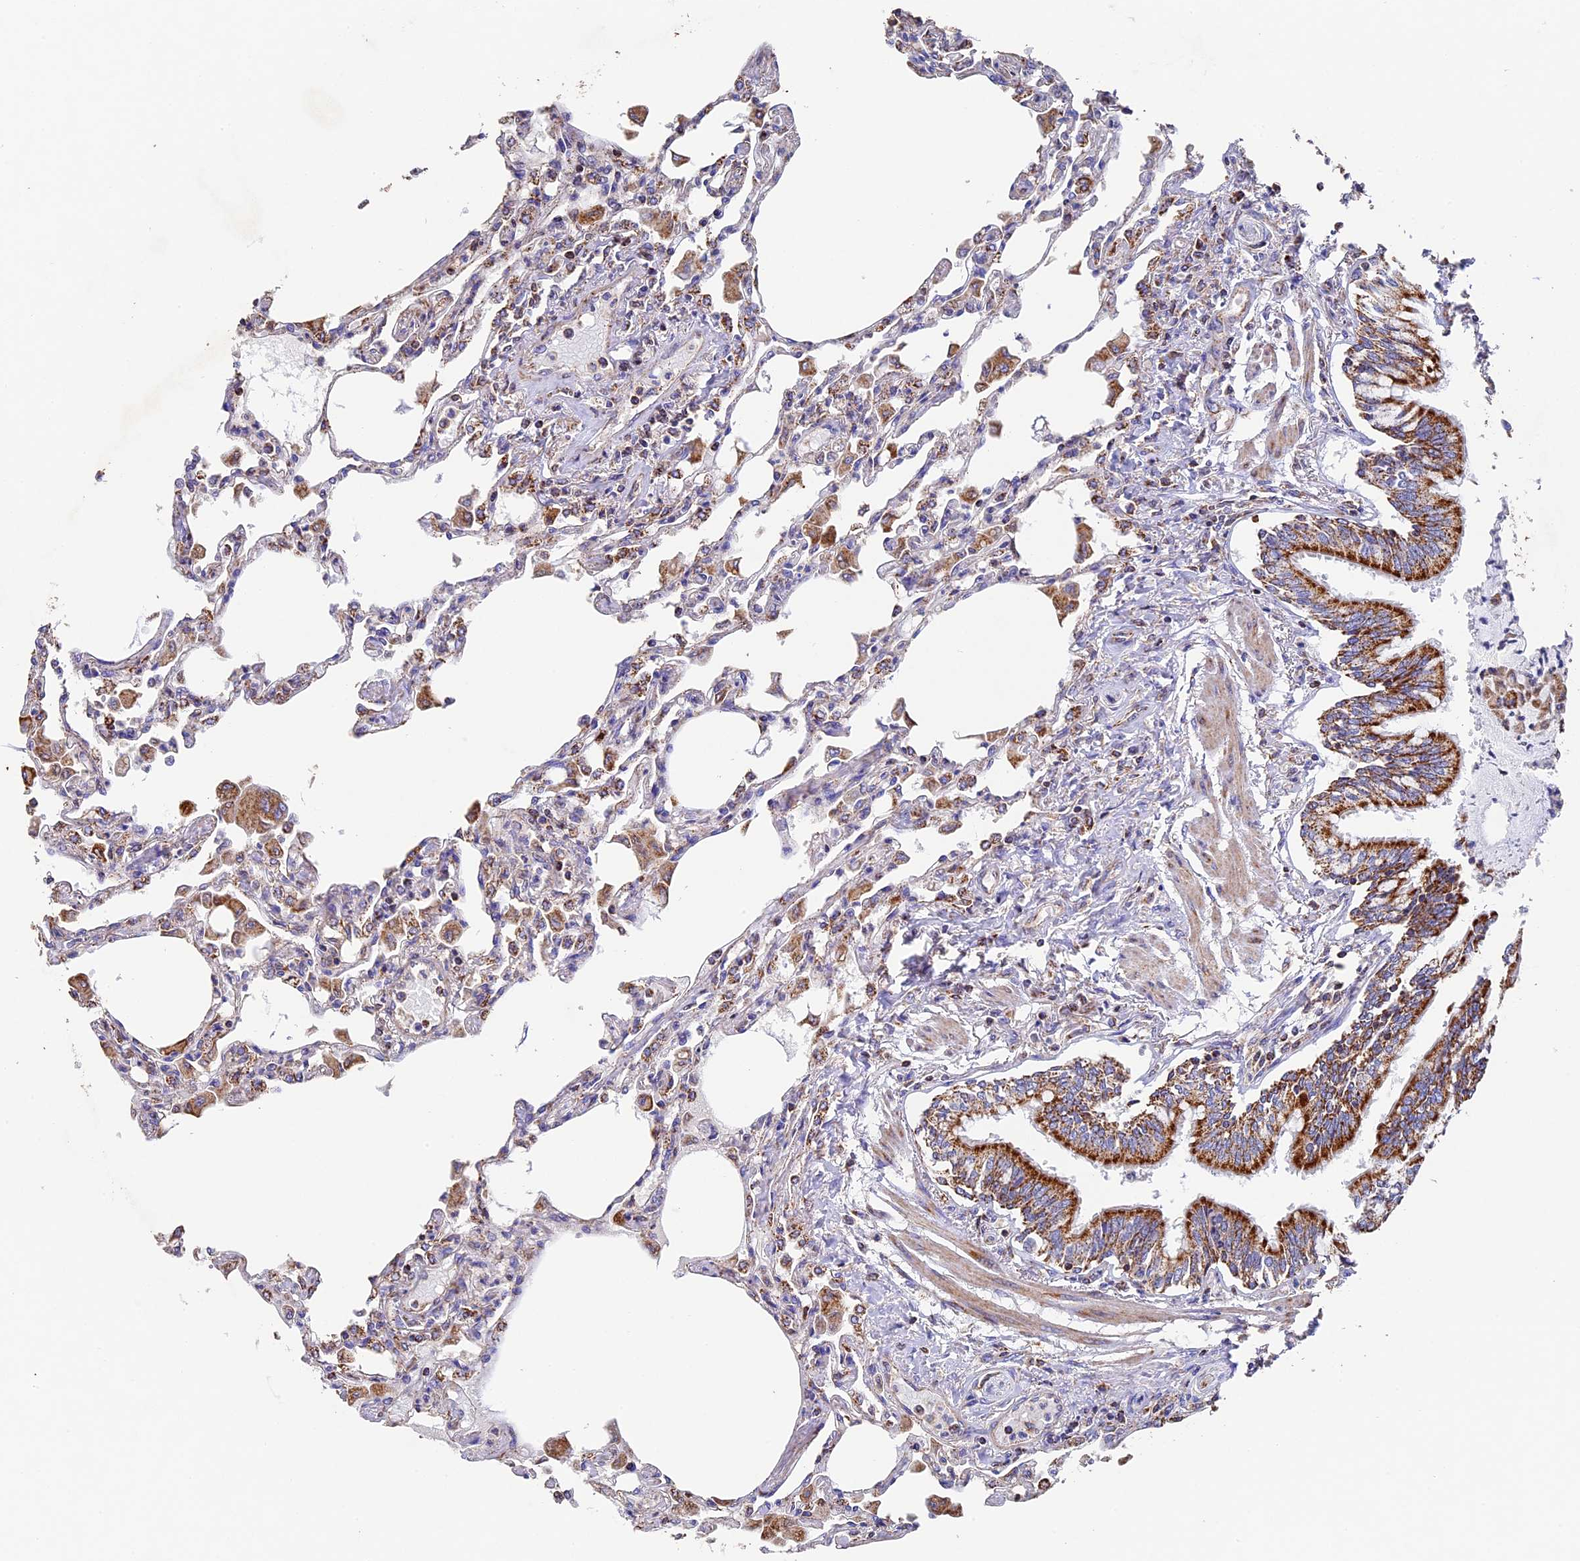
{"staining": {"intensity": "moderate", "quantity": "25%-75%", "location": "cytoplasmic/membranous"}, "tissue": "lung", "cell_type": "Alveolar cells", "image_type": "normal", "snomed": [{"axis": "morphology", "description": "Normal tissue, NOS"}, {"axis": "topography", "description": "Bronchus"}, {"axis": "topography", "description": "Lung"}], "caption": "Alveolar cells display medium levels of moderate cytoplasmic/membranous expression in about 25%-75% of cells in normal lung.", "gene": "ADAT1", "patient": {"sex": "female", "age": 49}}